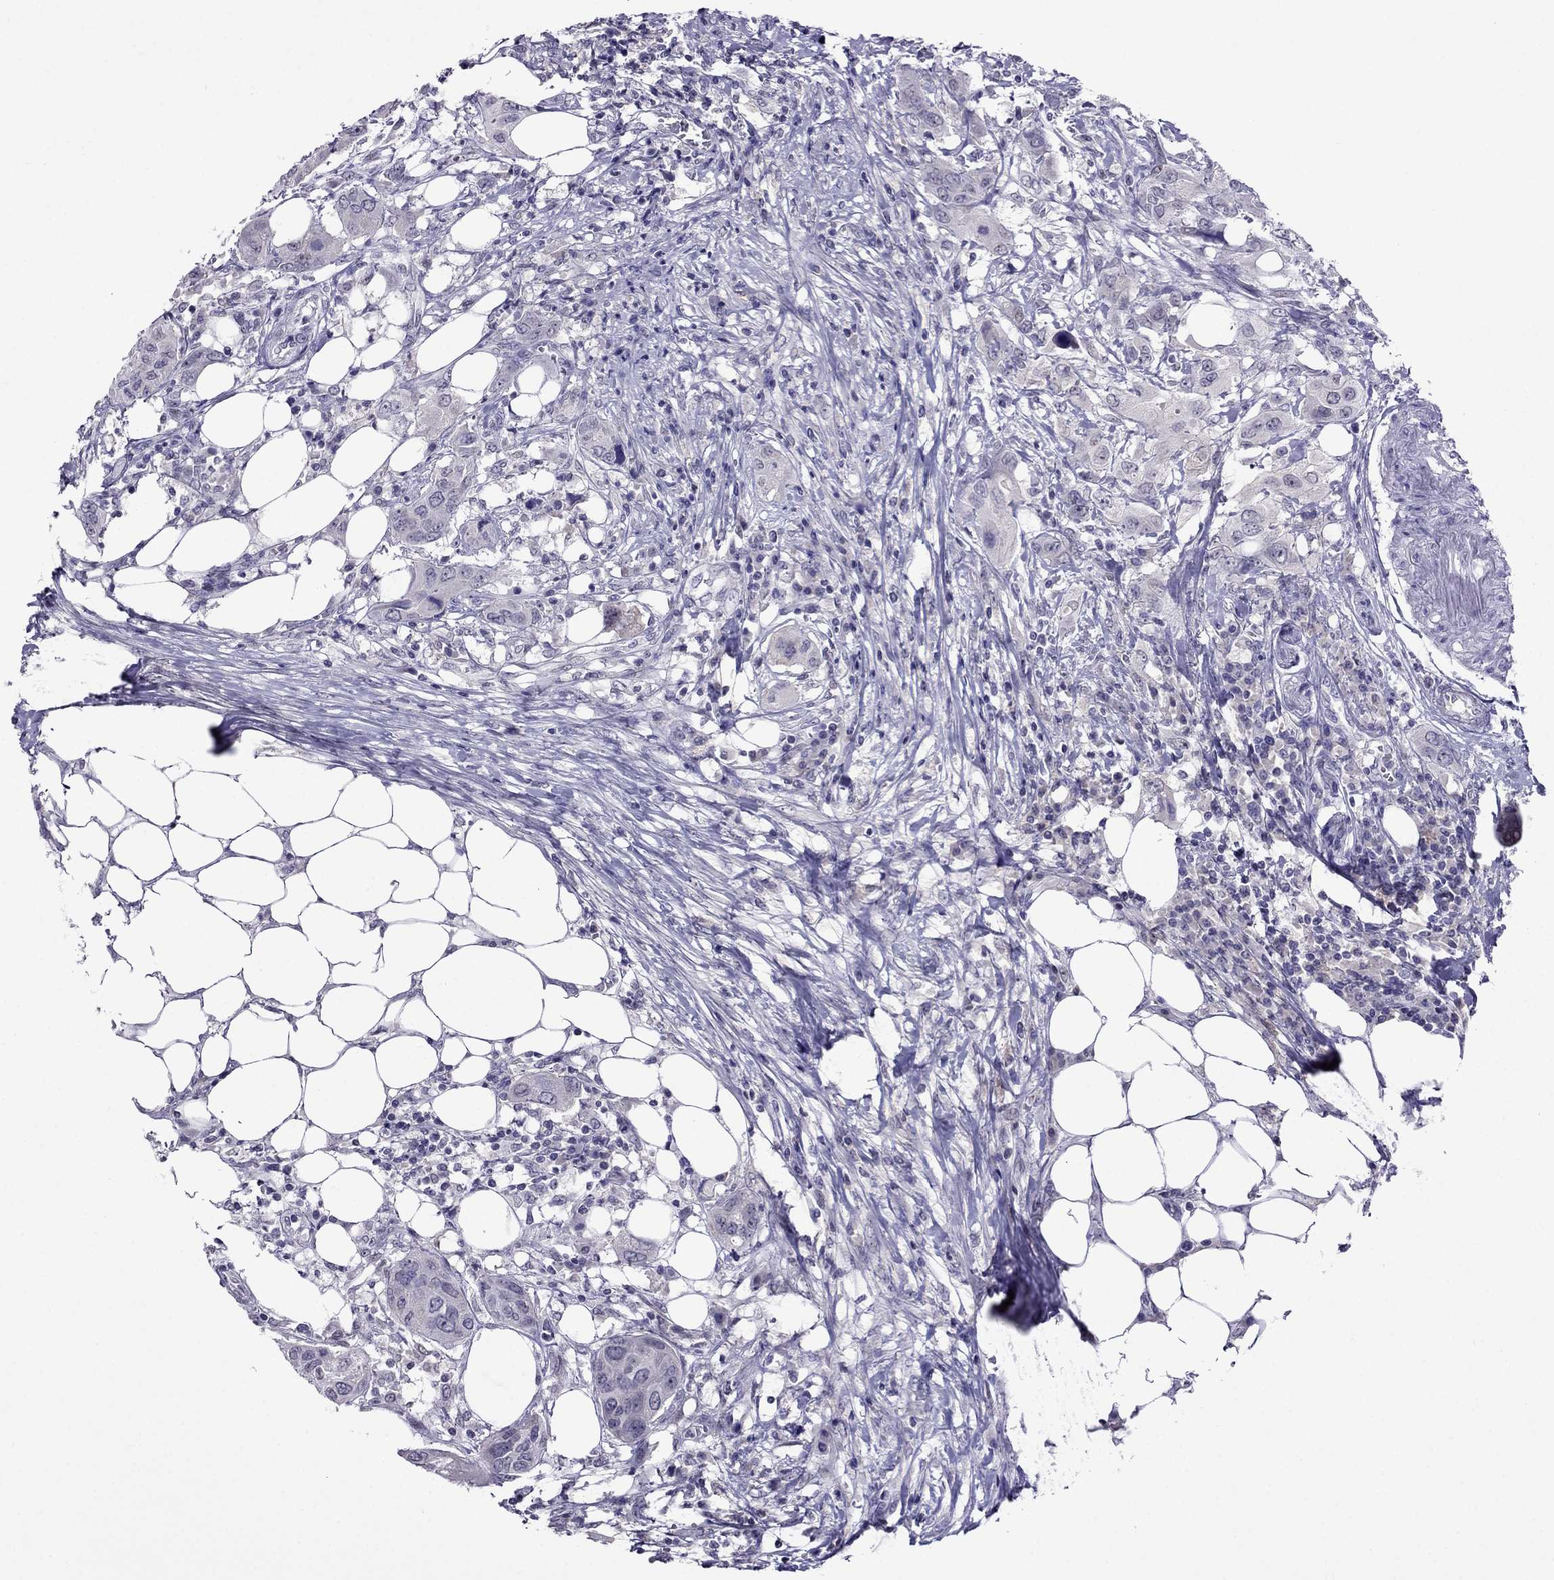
{"staining": {"intensity": "negative", "quantity": "none", "location": "none"}, "tissue": "urothelial cancer", "cell_type": "Tumor cells", "image_type": "cancer", "snomed": [{"axis": "morphology", "description": "Urothelial carcinoma, NOS"}, {"axis": "morphology", "description": "Urothelial carcinoma, High grade"}, {"axis": "topography", "description": "Urinary bladder"}], "caption": "A high-resolution photomicrograph shows IHC staining of urothelial cancer, which displays no significant positivity in tumor cells.", "gene": "SPTBN4", "patient": {"sex": "male", "age": 63}}